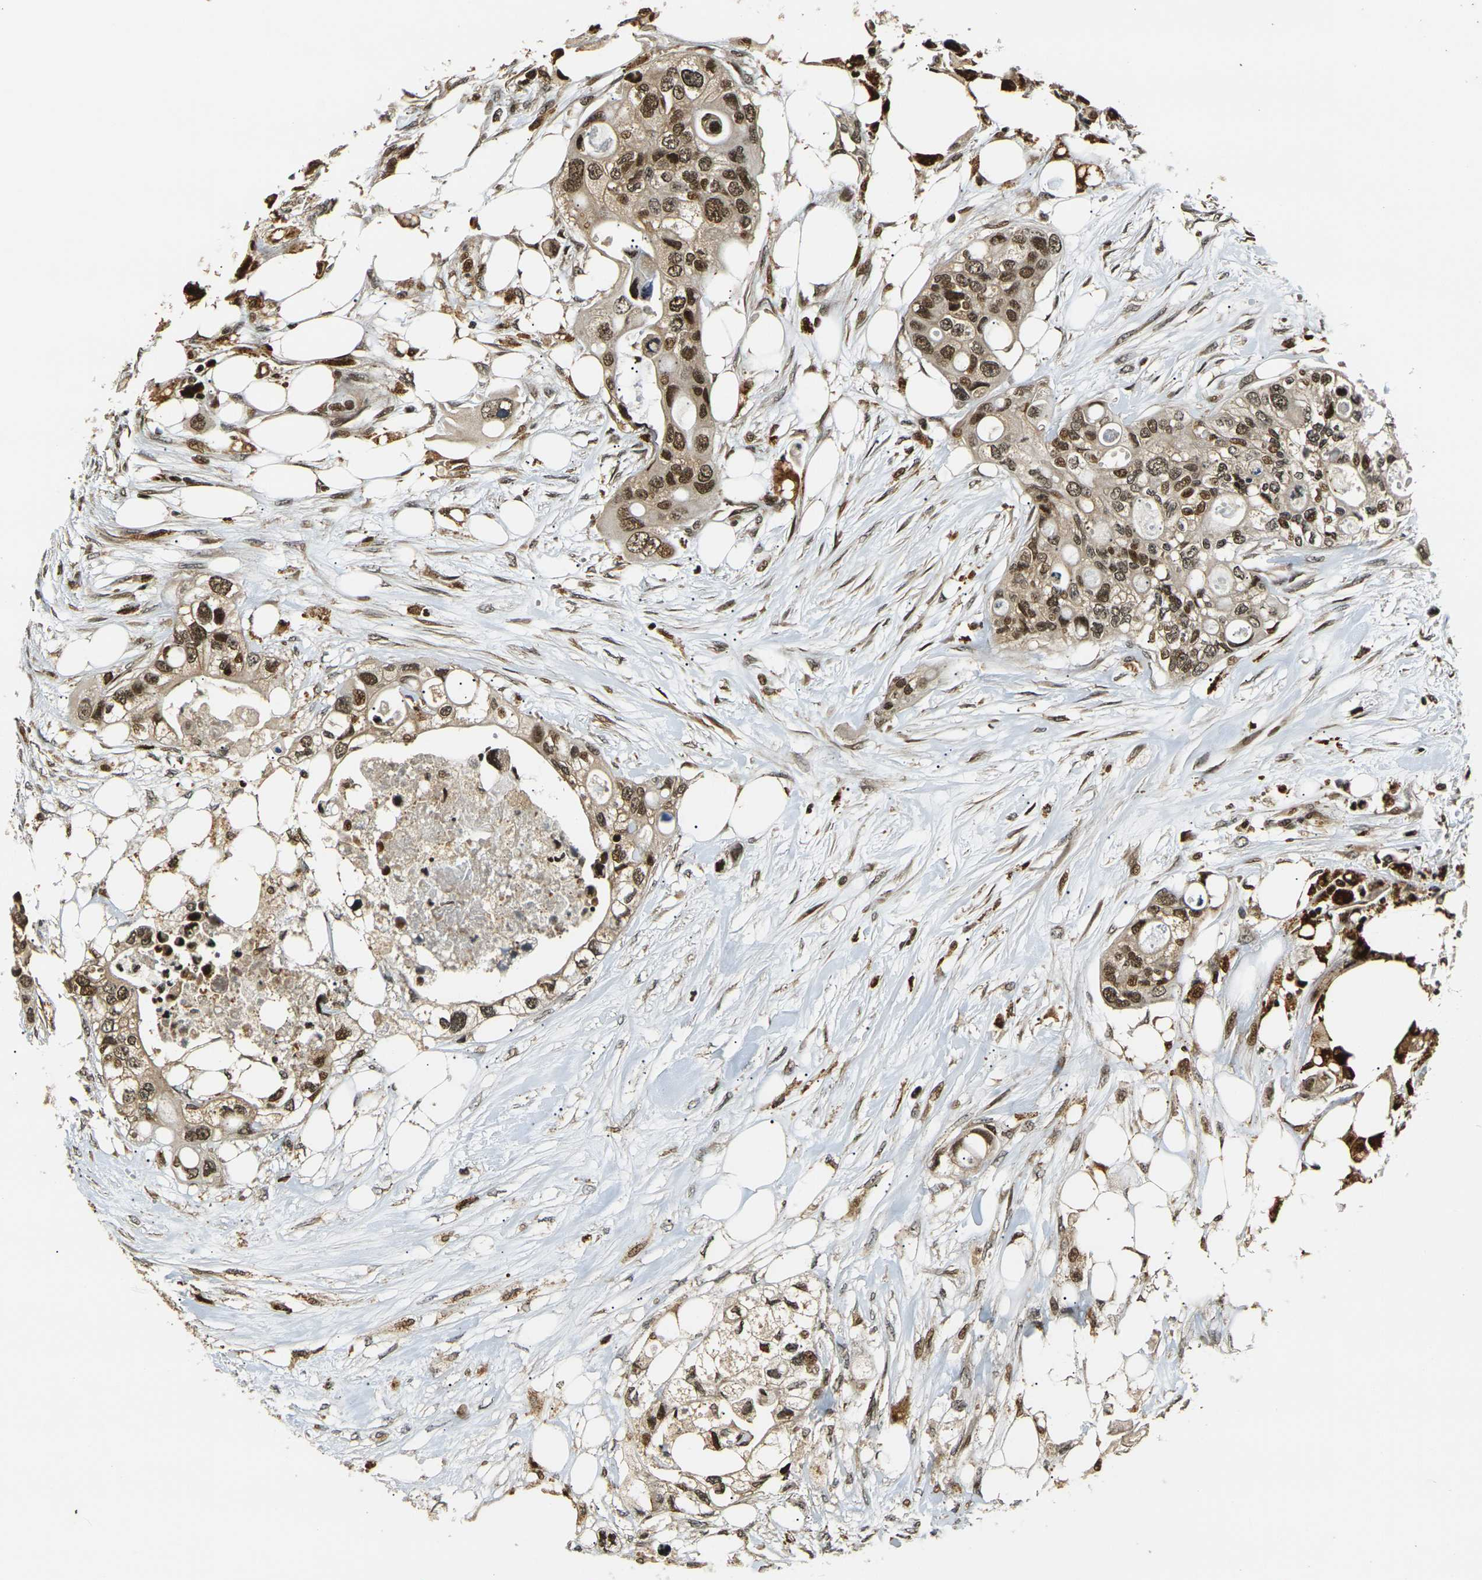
{"staining": {"intensity": "moderate", "quantity": ">75%", "location": "cytoplasmic/membranous,nuclear"}, "tissue": "colorectal cancer", "cell_type": "Tumor cells", "image_type": "cancer", "snomed": [{"axis": "morphology", "description": "Adenocarcinoma, NOS"}, {"axis": "topography", "description": "Colon"}], "caption": "IHC of adenocarcinoma (colorectal) demonstrates medium levels of moderate cytoplasmic/membranous and nuclear expression in approximately >75% of tumor cells.", "gene": "ACTL6A", "patient": {"sex": "female", "age": 57}}